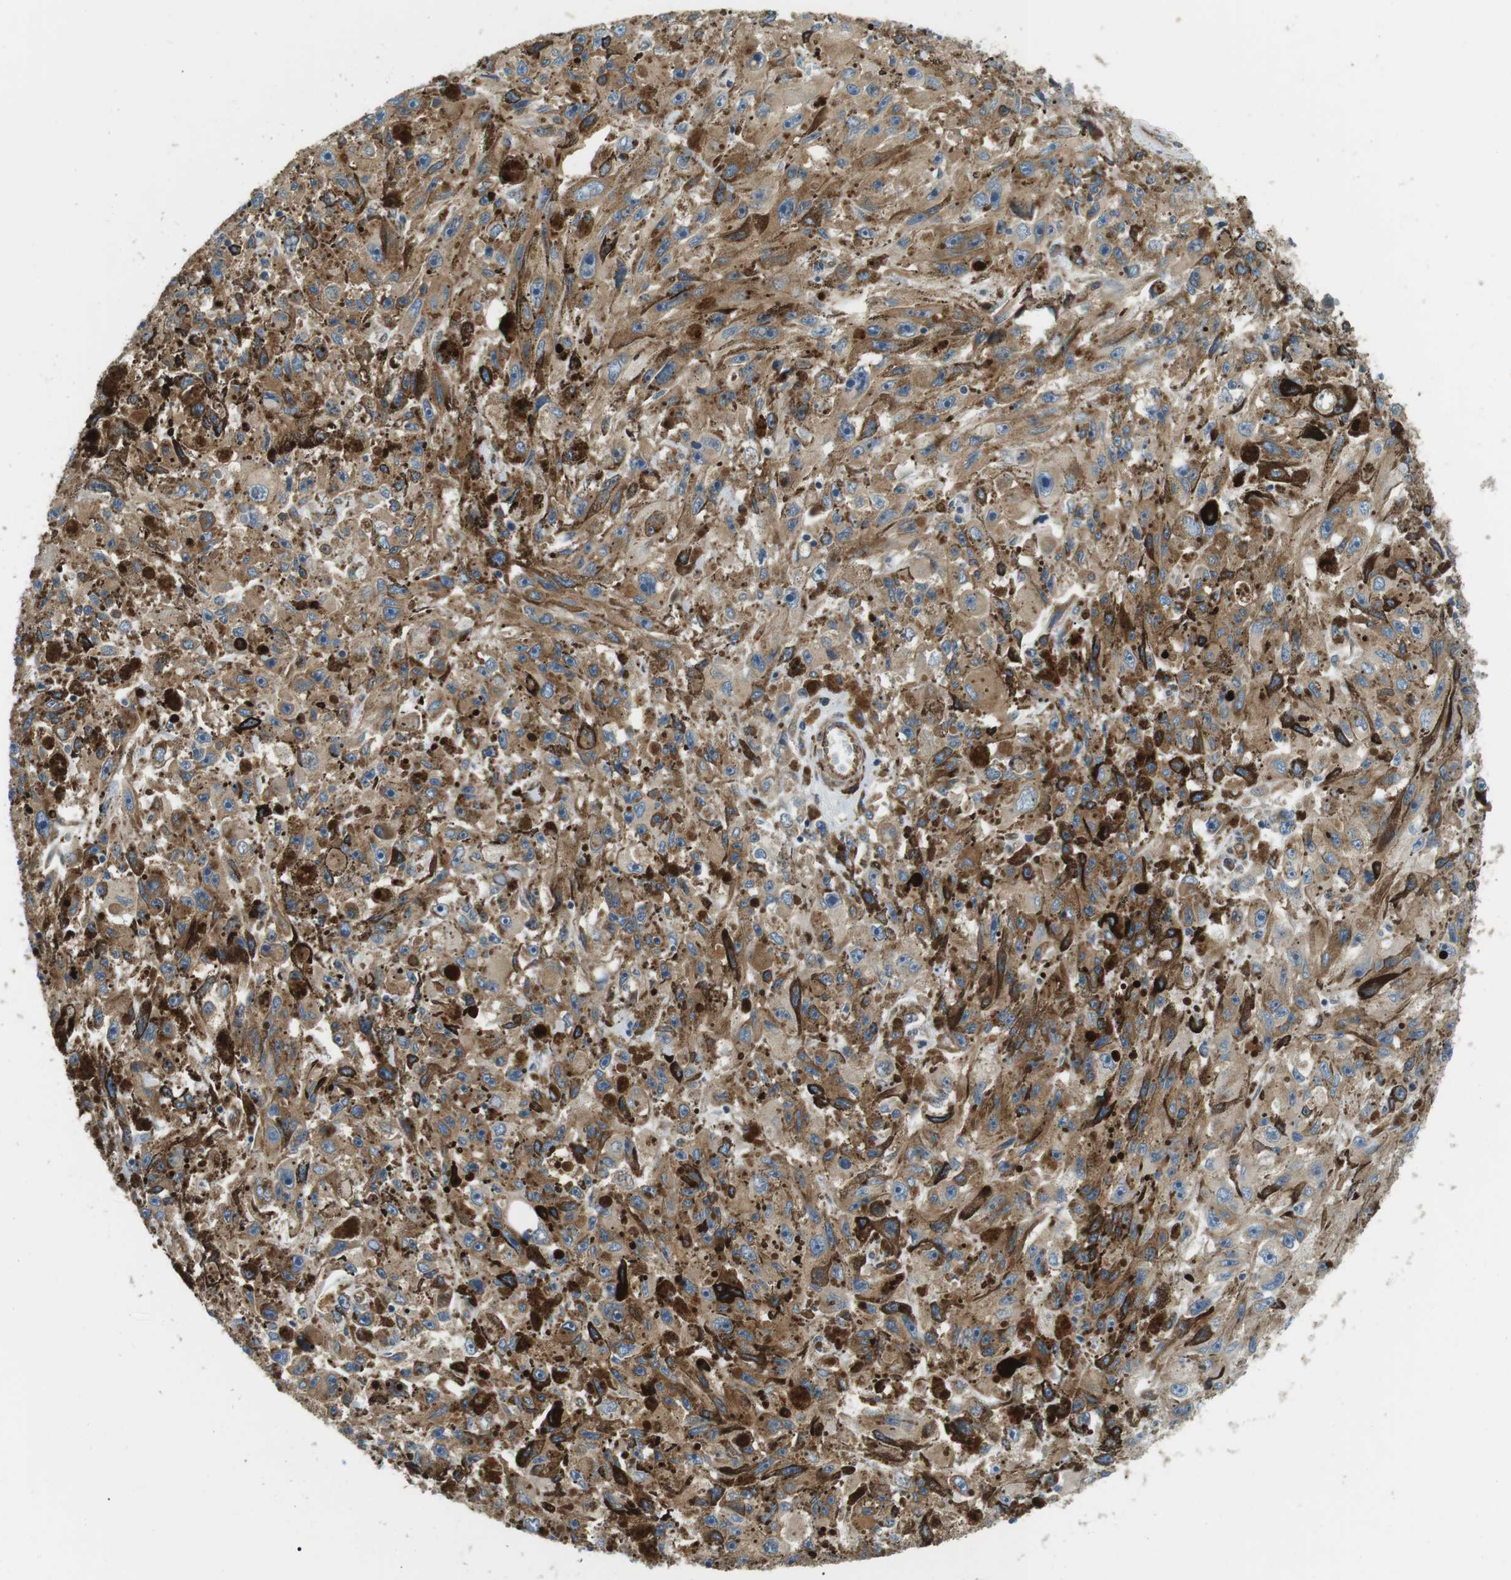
{"staining": {"intensity": "moderate", "quantity": ">75%", "location": "cytoplasmic/membranous"}, "tissue": "melanoma", "cell_type": "Tumor cells", "image_type": "cancer", "snomed": [{"axis": "morphology", "description": "Malignant melanoma, NOS"}, {"axis": "topography", "description": "Skin"}], "caption": "IHC (DAB) staining of human malignant melanoma demonstrates moderate cytoplasmic/membranous protein expression in approximately >75% of tumor cells.", "gene": "ODR4", "patient": {"sex": "female", "age": 104}}